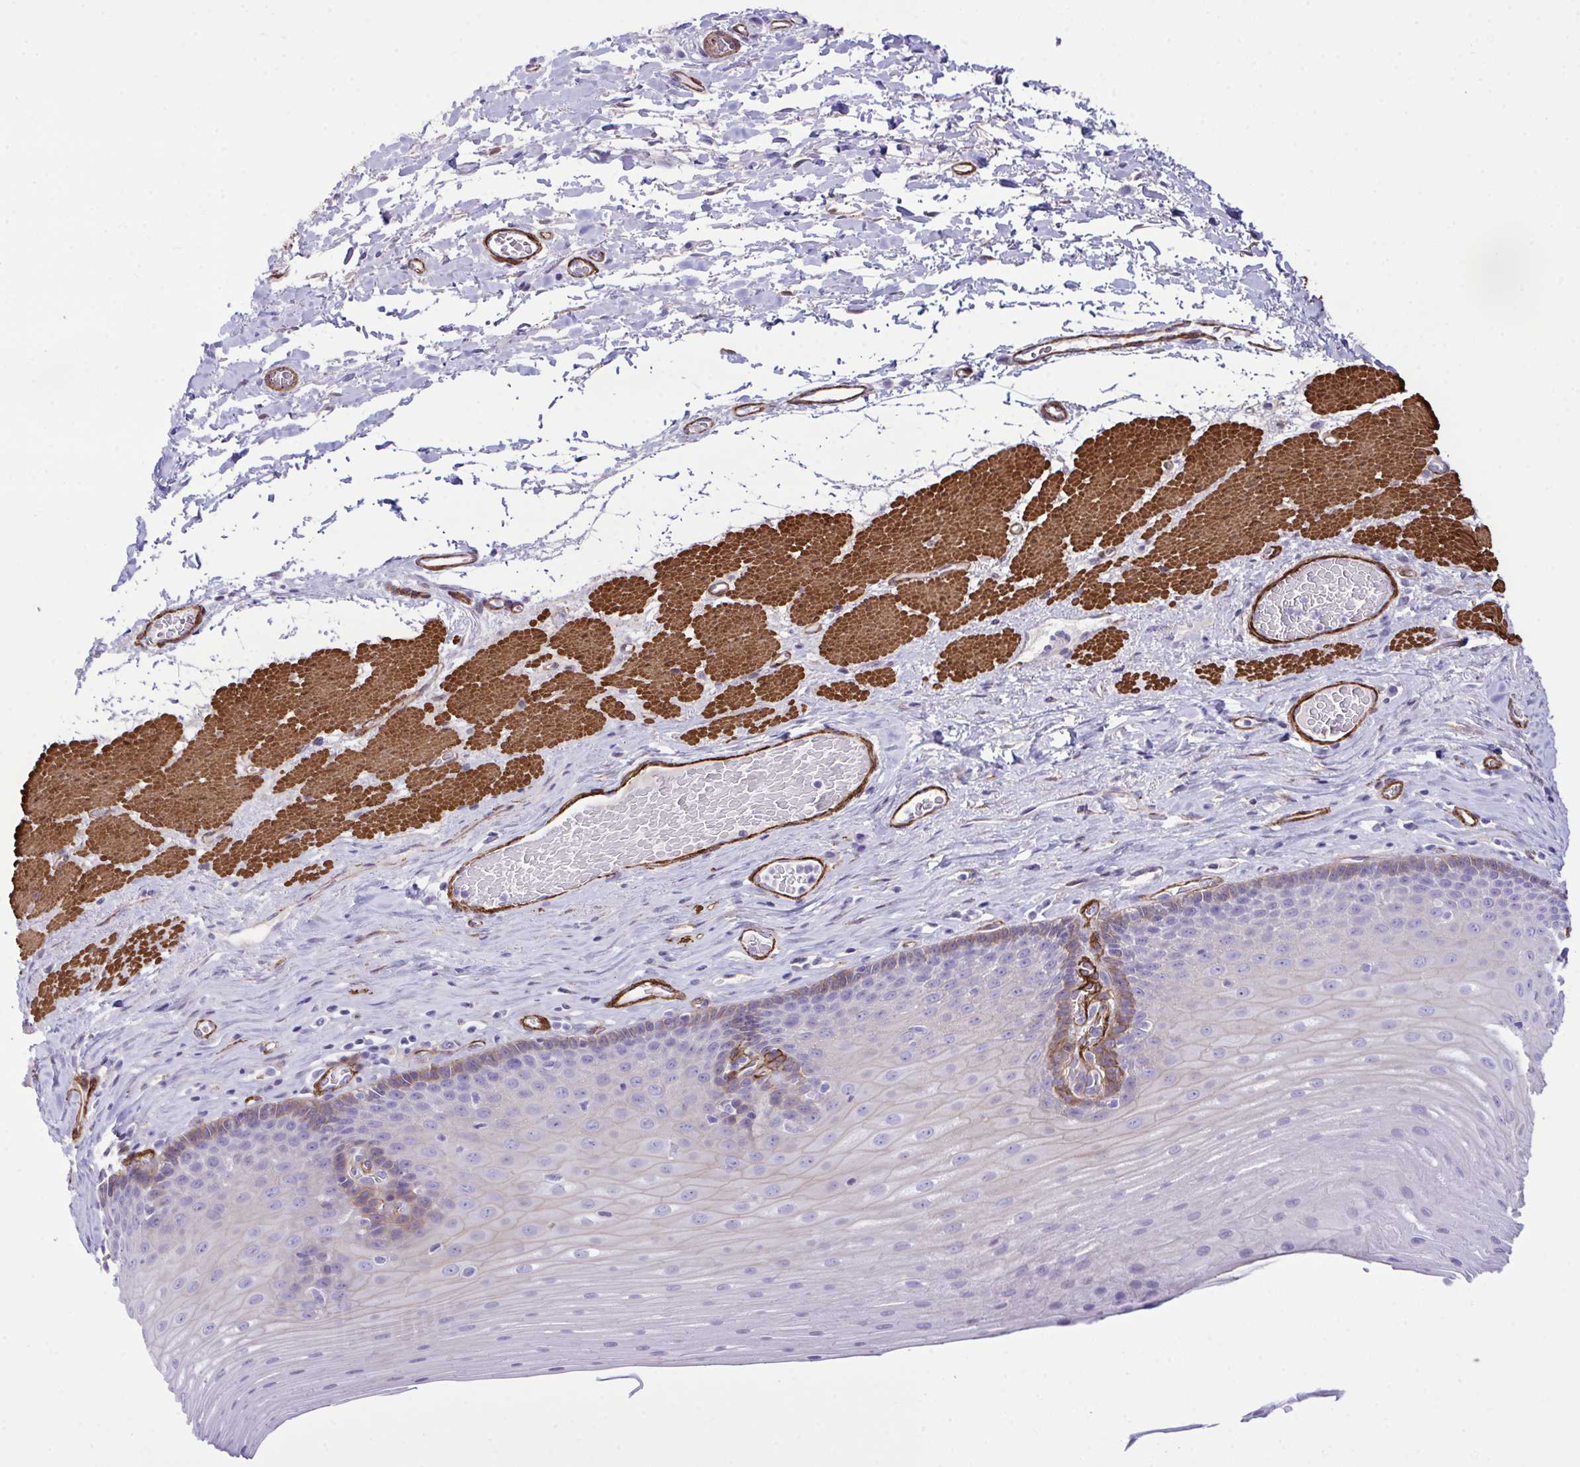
{"staining": {"intensity": "moderate", "quantity": "<25%", "location": "cytoplasmic/membranous"}, "tissue": "esophagus", "cell_type": "Squamous epithelial cells", "image_type": "normal", "snomed": [{"axis": "morphology", "description": "Normal tissue, NOS"}, {"axis": "topography", "description": "Esophagus"}], "caption": "The photomicrograph demonstrates staining of normal esophagus, revealing moderate cytoplasmic/membranous protein expression (brown color) within squamous epithelial cells.", "gene": "SYNPO2L", "patient": {"sex": "male", "age": 62}}